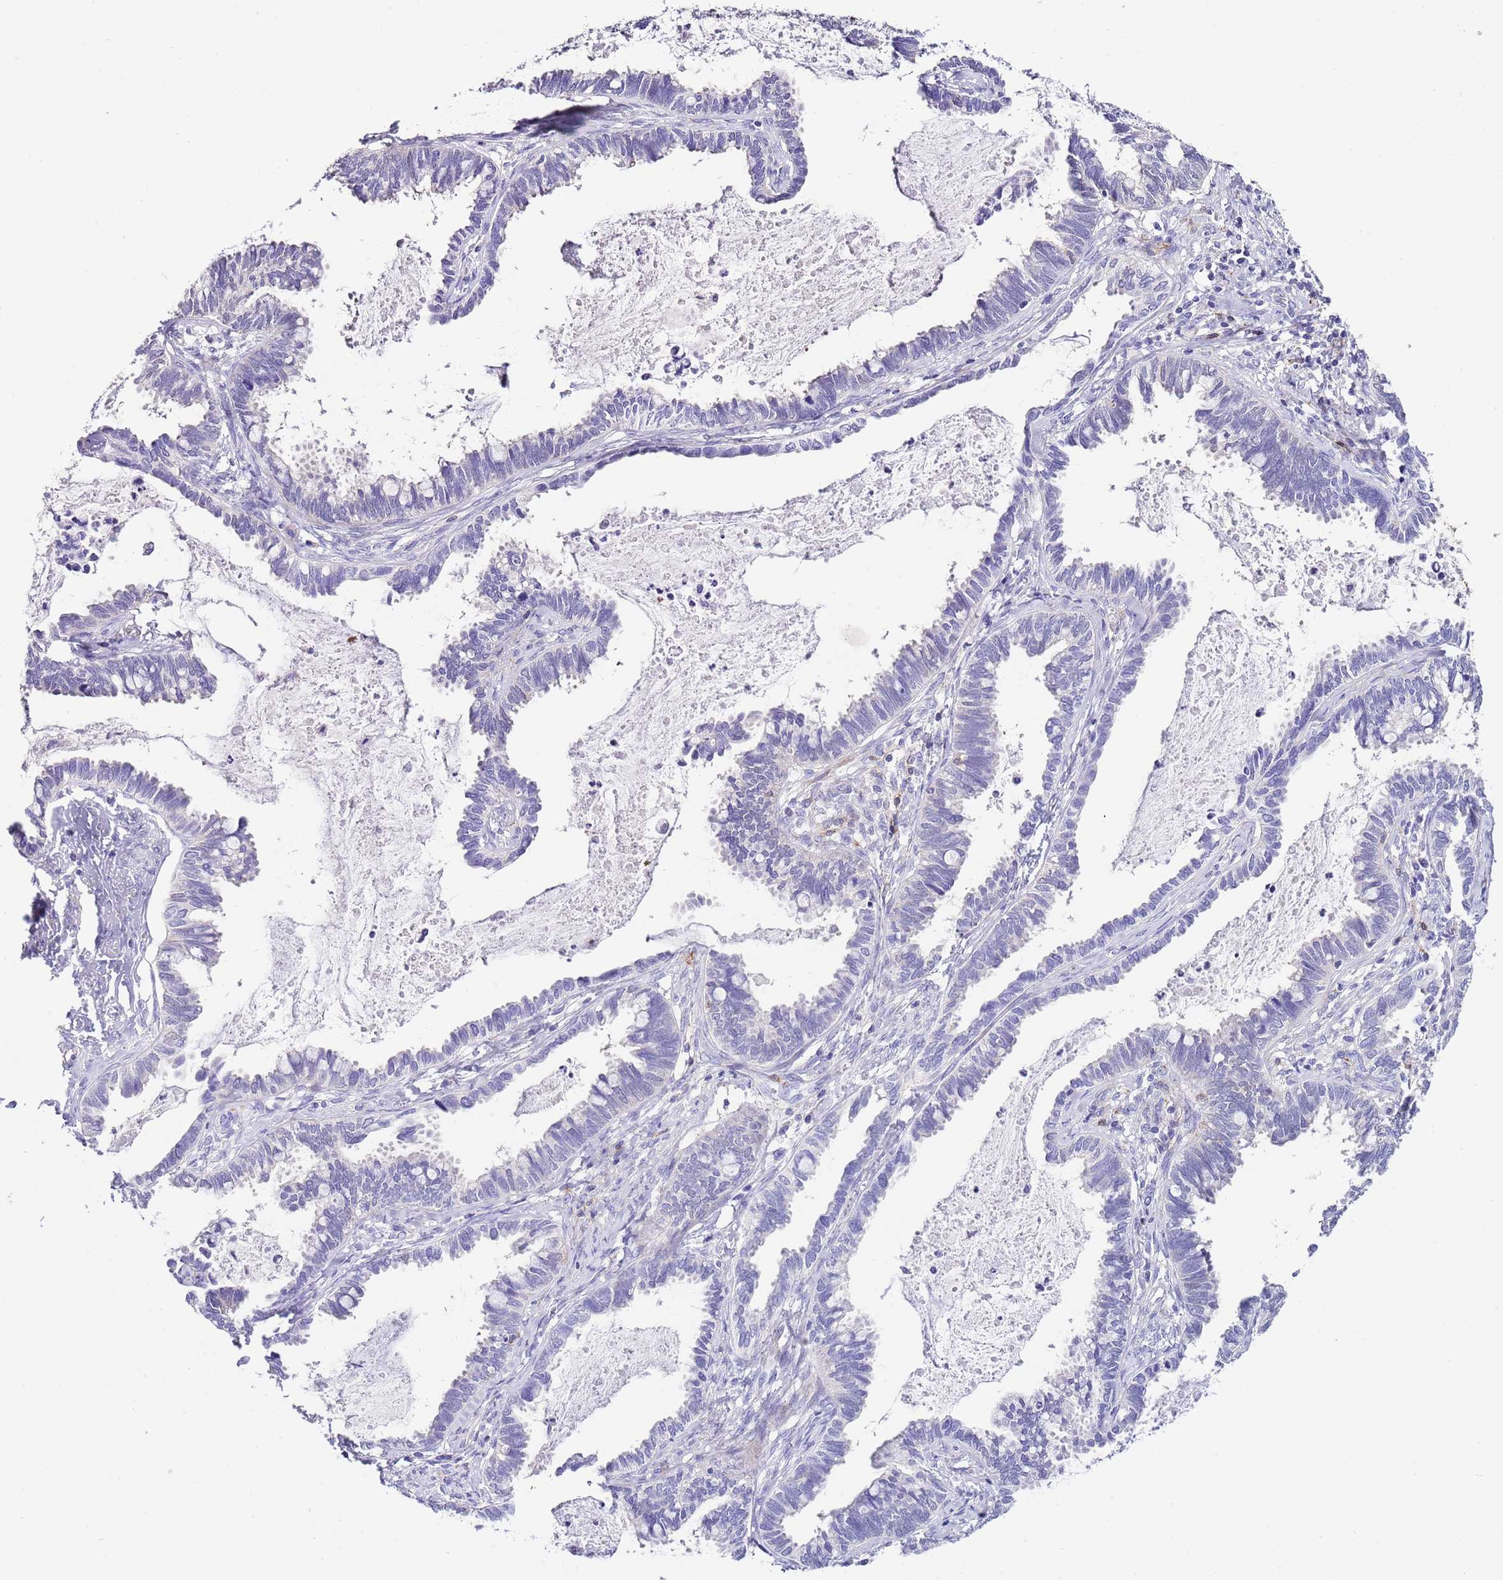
{"staining": {"intensity": "negative", "quantity": "none", "location": "none"}, "tissue": "cervical cancer", "cell_type": "Tumor cells", "image_type": "cancer", "snomed": [{"axis": "morphology", "description": "Adenocarcinoma, NOS"}, {"axis": "topography", "description": "Cervix"}], "caption": "Immunohistochemistry image of neoplastic tissue: adenocarcinoma (cervical) stained with DAB displays no significant protein expression in tumor cells. Nuclei are stained in blue.", "gene": "ALDH3A1", "patient": {"sex": "female", "age": 37}}